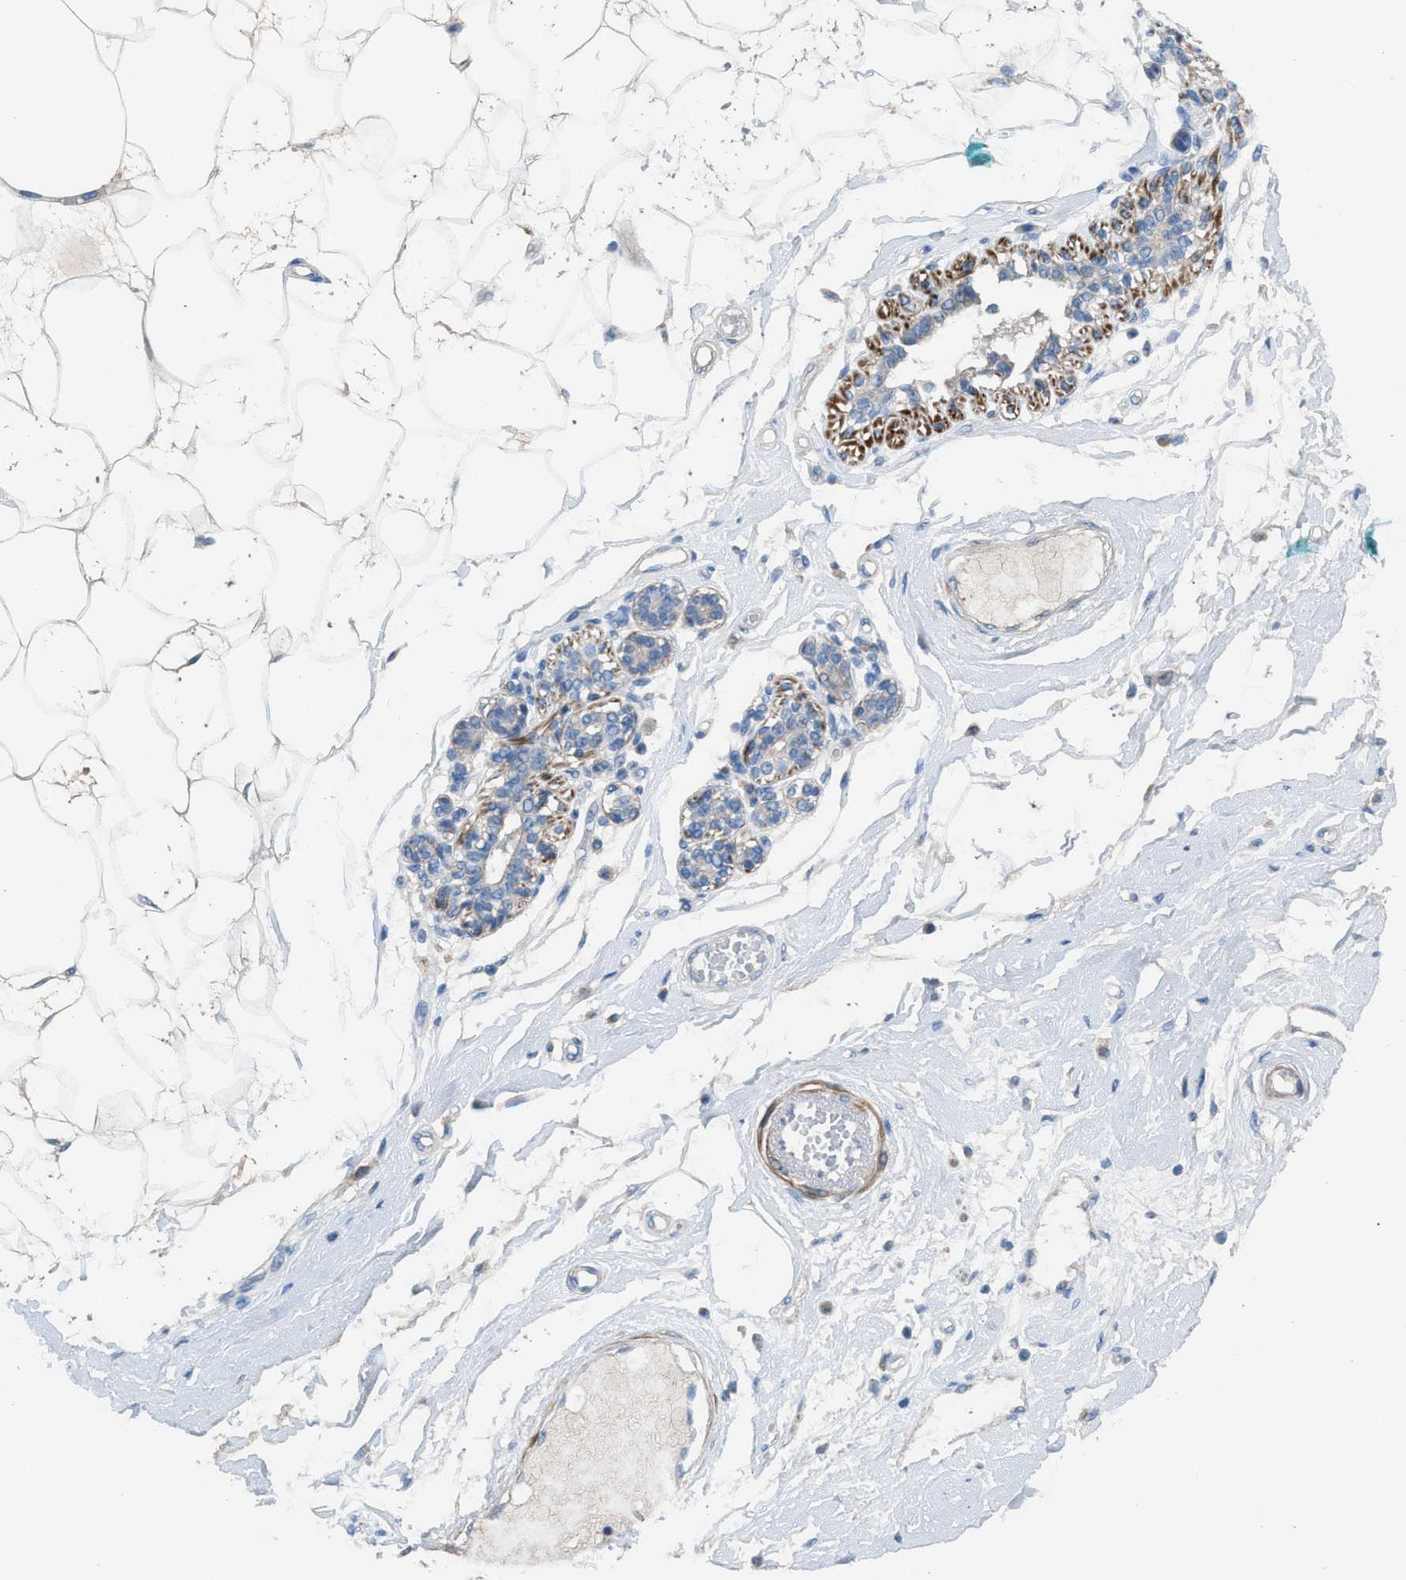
{"staining": {"intensity": "negative", "quantity": "none", "location": "none"}, "tissue": "breast", "cell_type": "Adipocytes", "image_type": "normal", "snomed": [{"axis": "morphology", "description": "Normal tissue, NOS"}, {"axis": "morphology", "description": "Lobular carcinoma"}, {"axis": "topography", "description": "Breast"}], "caption": "Immunohistochemical staining of unremarkable human breast exhibits no significant expression in adipocytes.", "gene": "AOAH", "patient": {"sex": "female", "age": 59}}